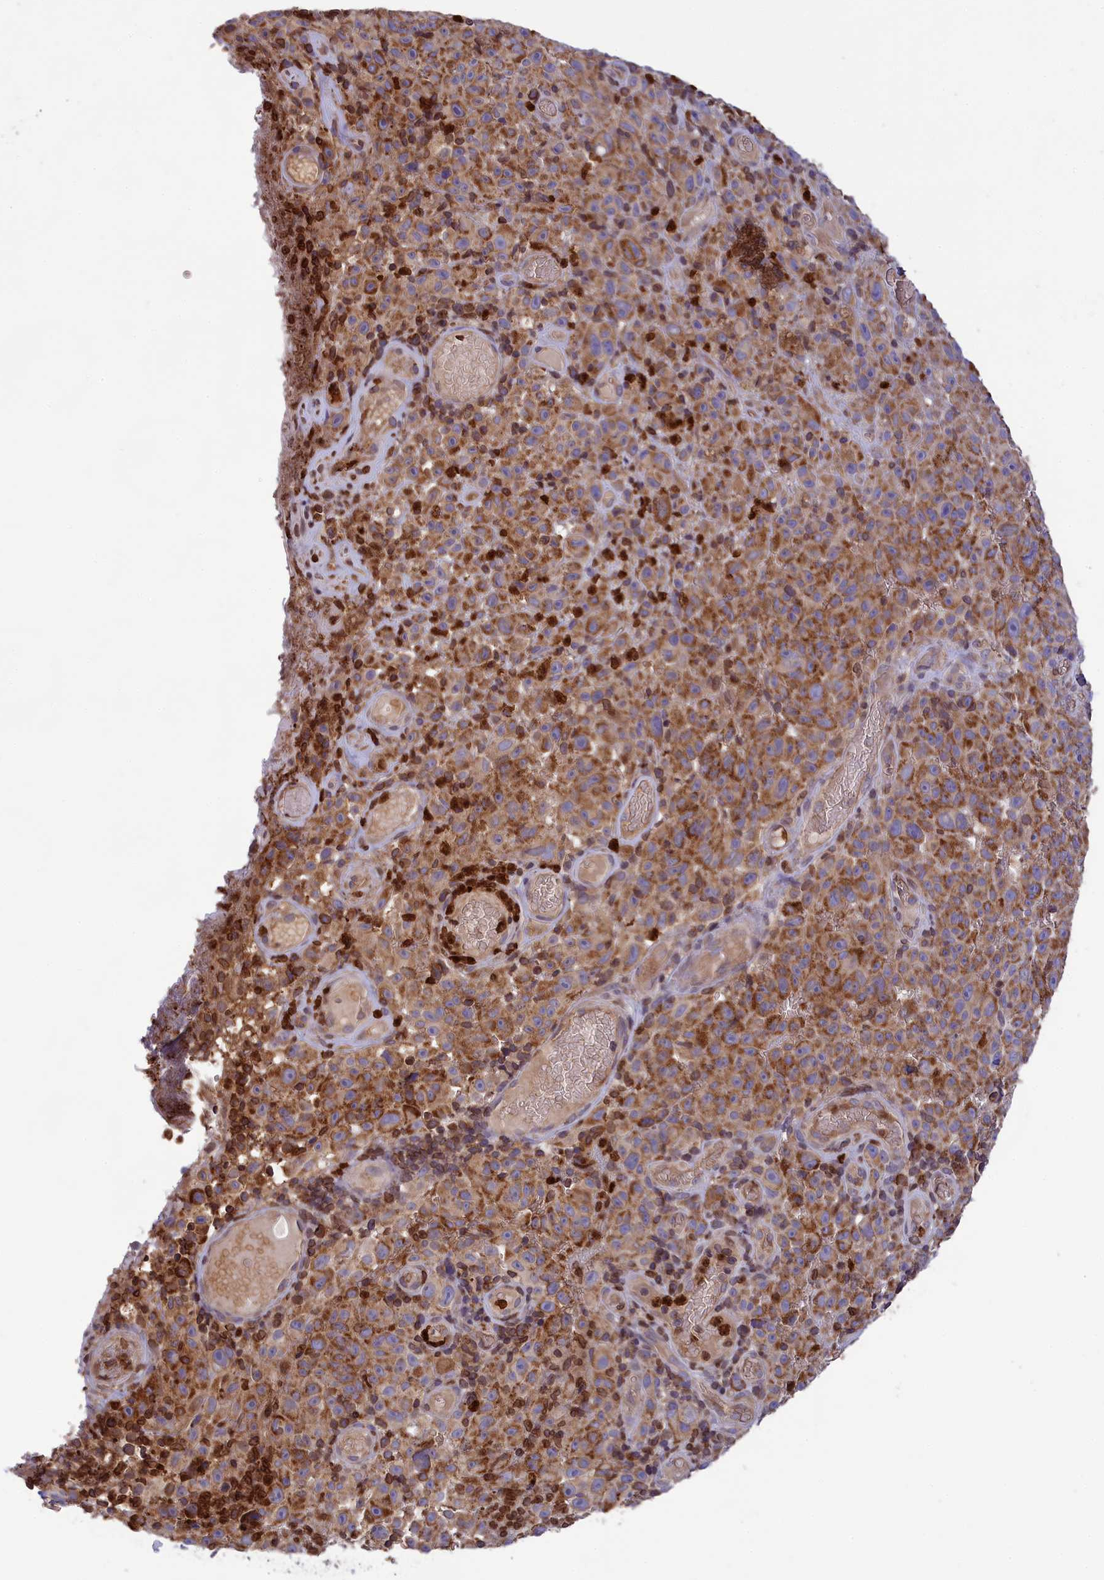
{"staining": {"intensity": "moderate", "quantity": ">75%", "location": "cytoplasmic/membranous"}, "tissue": "melanoma", "cell_type": "Tumor cells", "image_type": "cancer", "snomed": [{"axis": "morphology", "description": "Malignant melanoma, NOS"}, {"axis": "topography", "description": "Skin"}], "caption": "Immunohistochemistry (IHC) micrograph of neoplastic tissue: melanoma stained using immunohistochemistry (IHC) displays medium levels of moderate protein expression localized specifically in the cytoplasmic/membranous of tumor cells, appearing as a cytoplasmic/membranous brown color.", "gene": "PKHD1L1", "patient": {"sex": "female", "age": 82}}